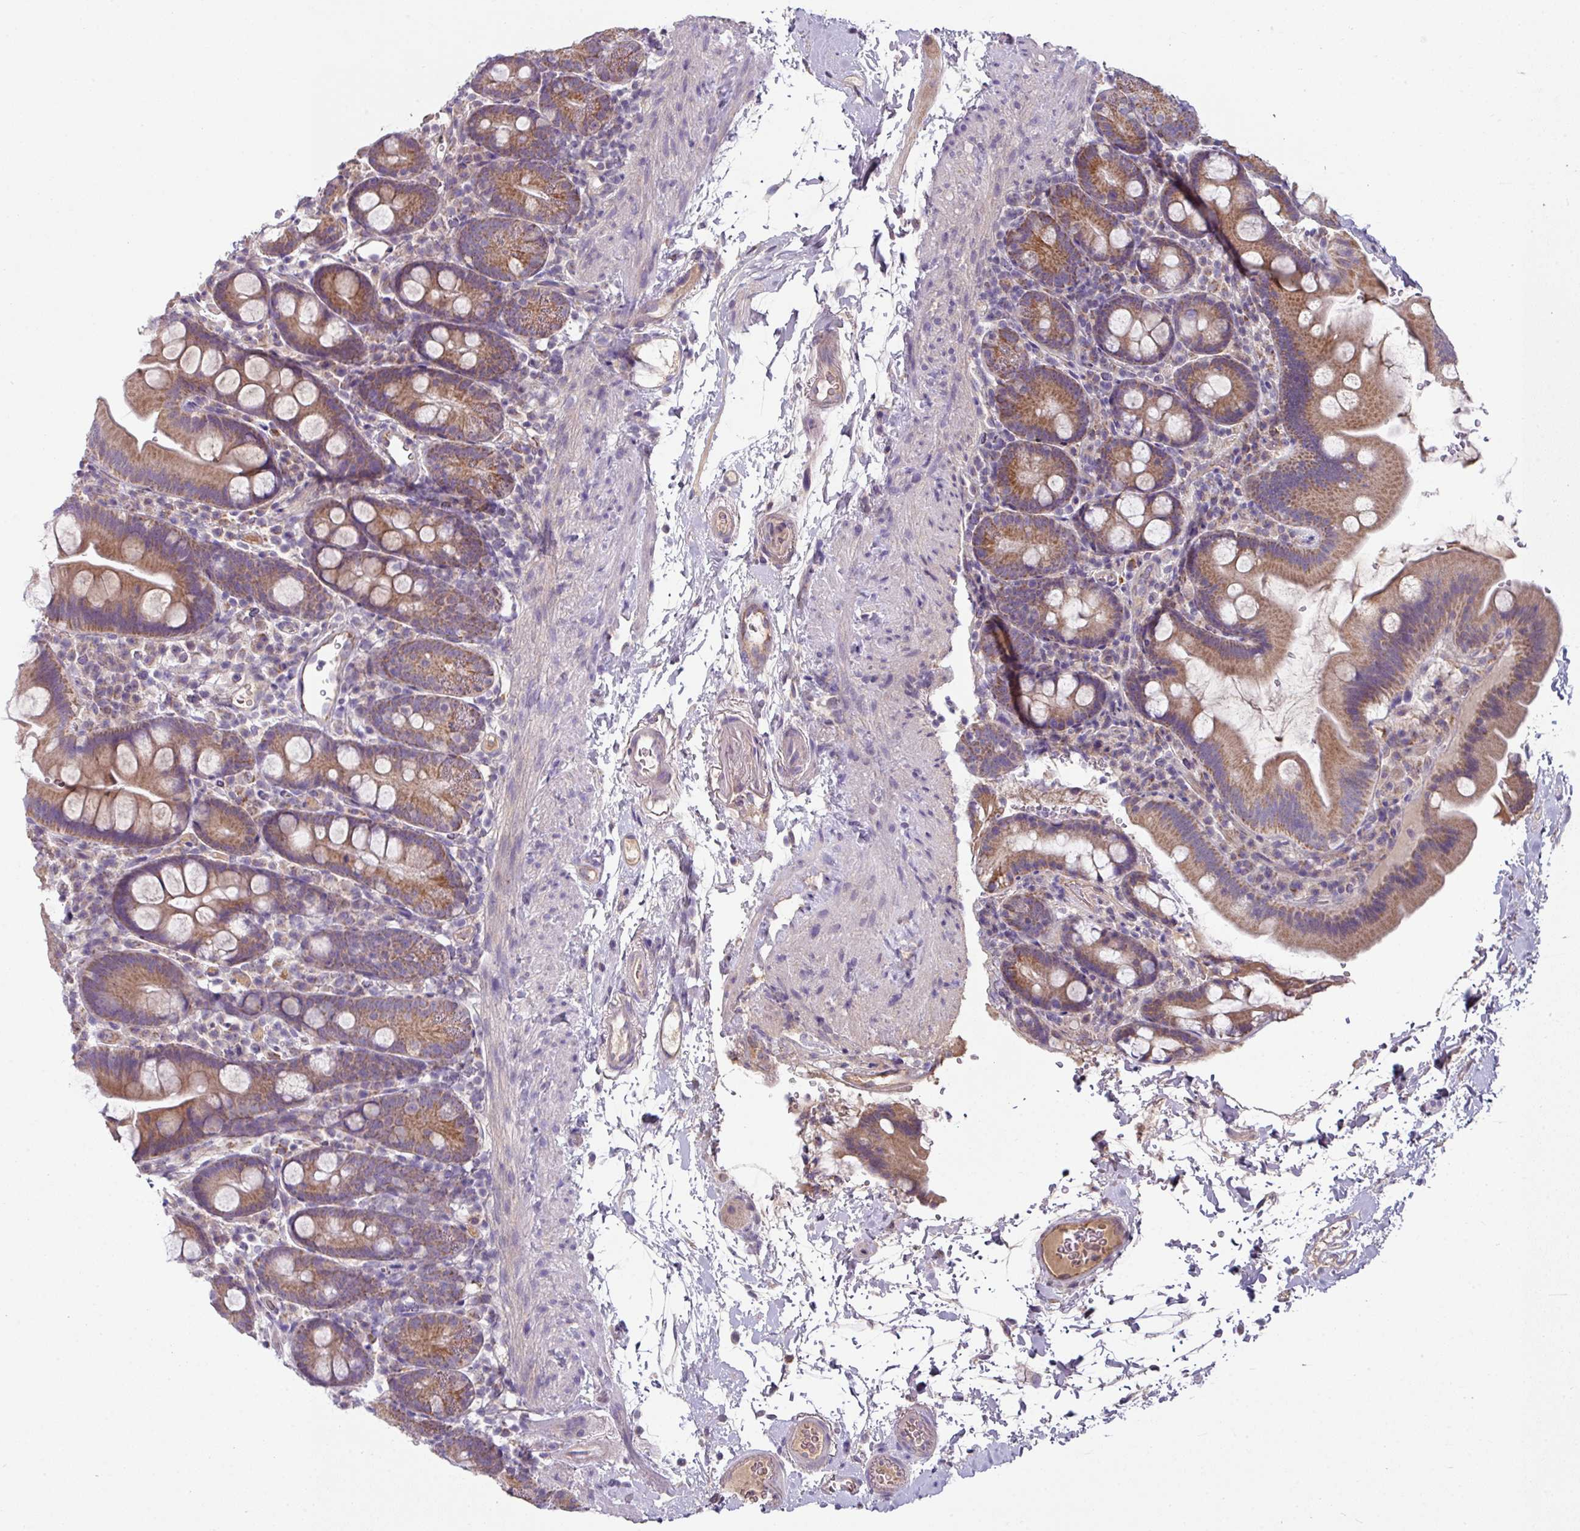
{"staining": {"intensity": "moderate", "quantity": ">75%", "location": "cytoplasmic/membranous"}, "tissue": "small intestine", "cell_type": "Glandular cells", "image_type": "normal", "snomed": [{"axis": "morphology", "description": "Normal tissue, NOS"}, {"axis": "topography", "description": "Small intestine"}], "caption": "The micrograph exhibits staining of unremarkable small intestine, revealing moderate cytoplasmic/membranous protein expression (brown color) within glandular cells.", "gene": "LRRC9", "patient": {"sex": "female", "age": 68}}